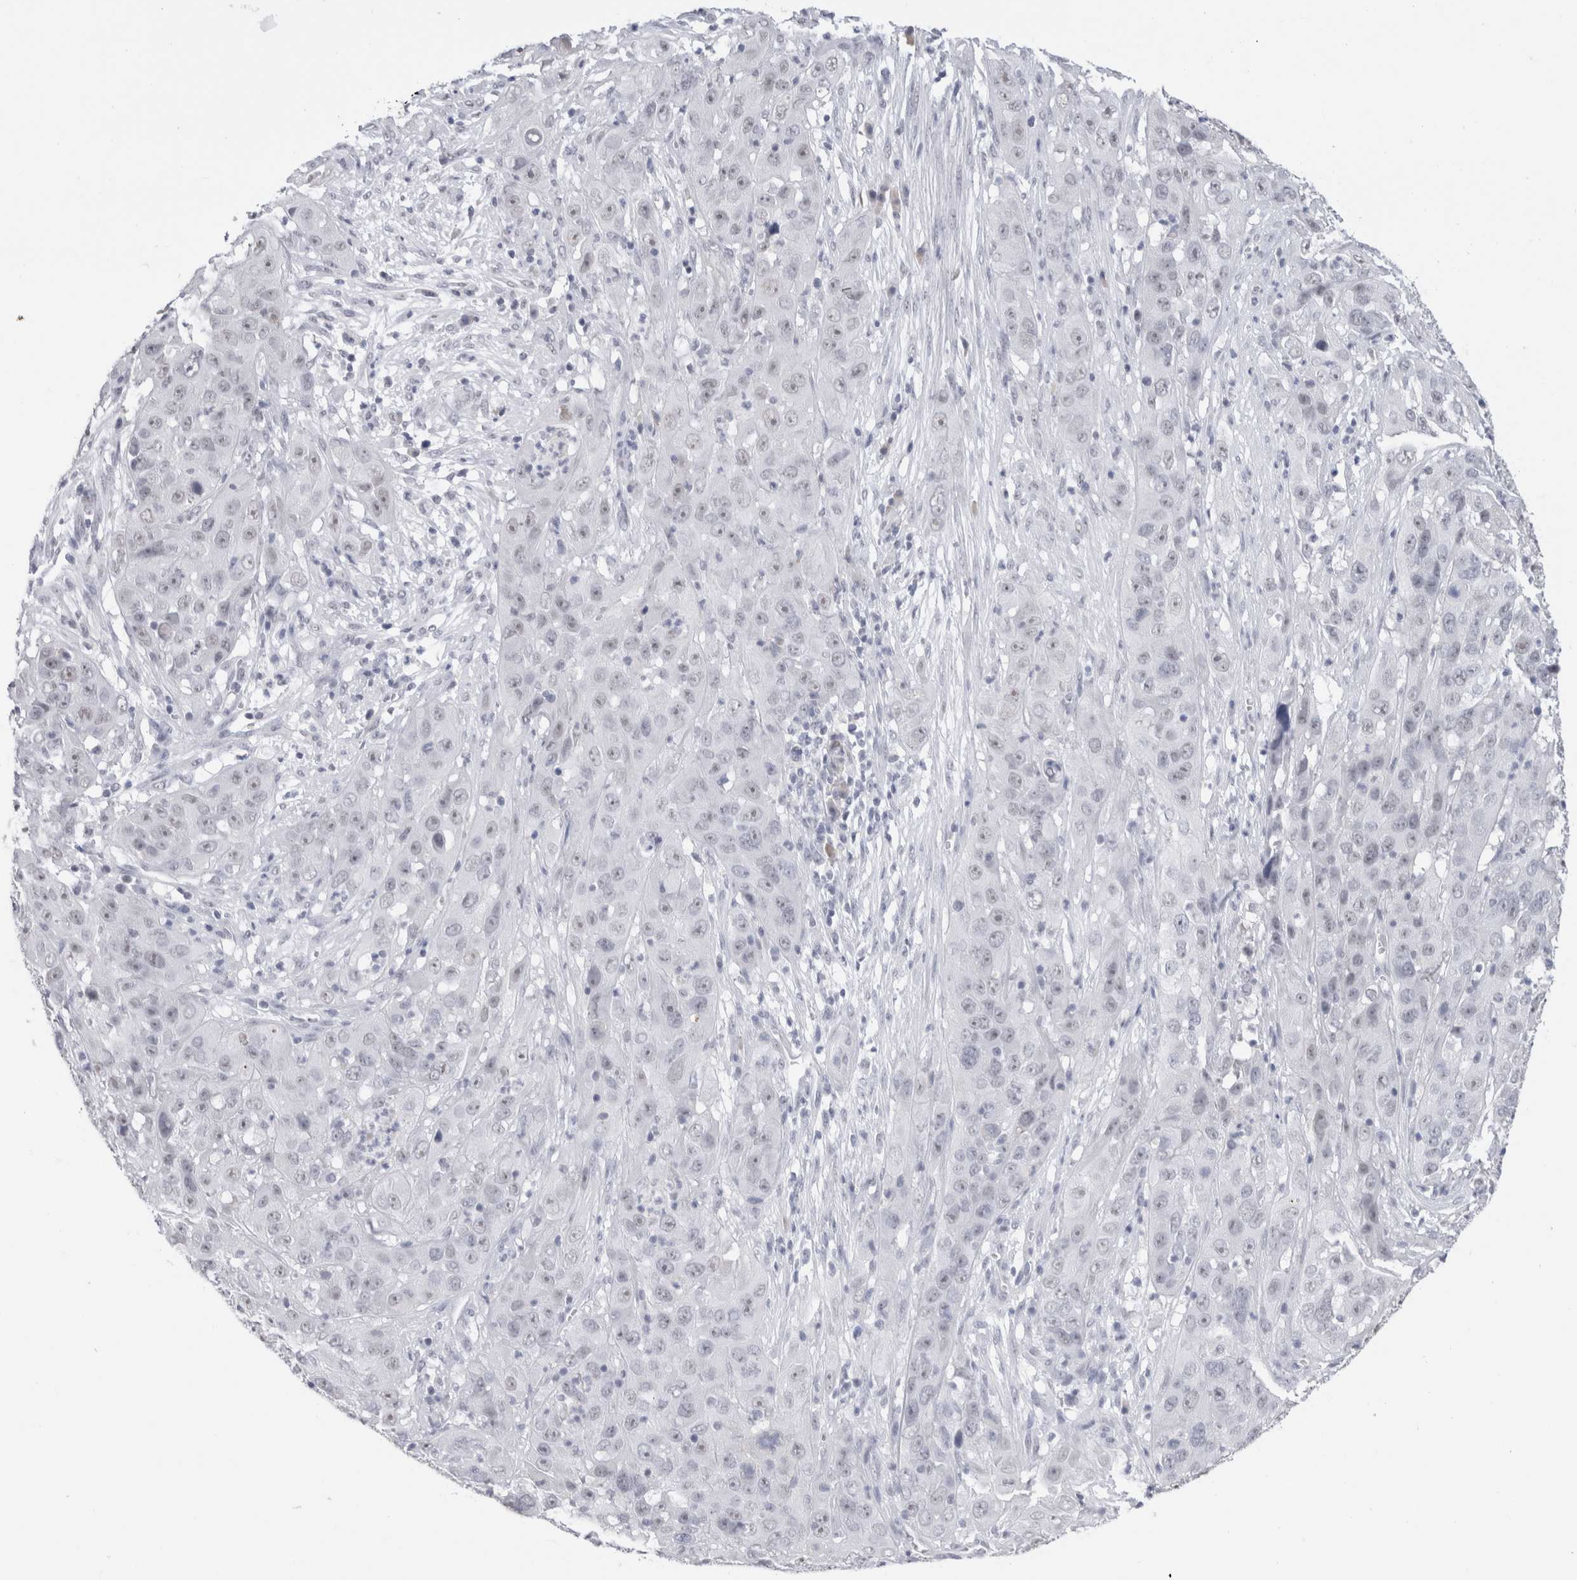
{"staining": {"intensity": "negative", "quantity": "none", "location": "none"}, "tissue": "cervical cancer", "cell_type": "Tumor cells", "image_type": "cancer", "snomed": [{"axis": "morphology", "description": "Squamous cell carcinoma, NOS"}, {"axis": "topography", "description": "Cervix"}], "caption": "Immunohistochemical staining of cervical cancer (squamous cell carcinoma) reveals no significant staining in tumor cells. Nuclei are stained in blue.", "gene": "CADM3", "patient": {"sex": "female", "age": 32}}